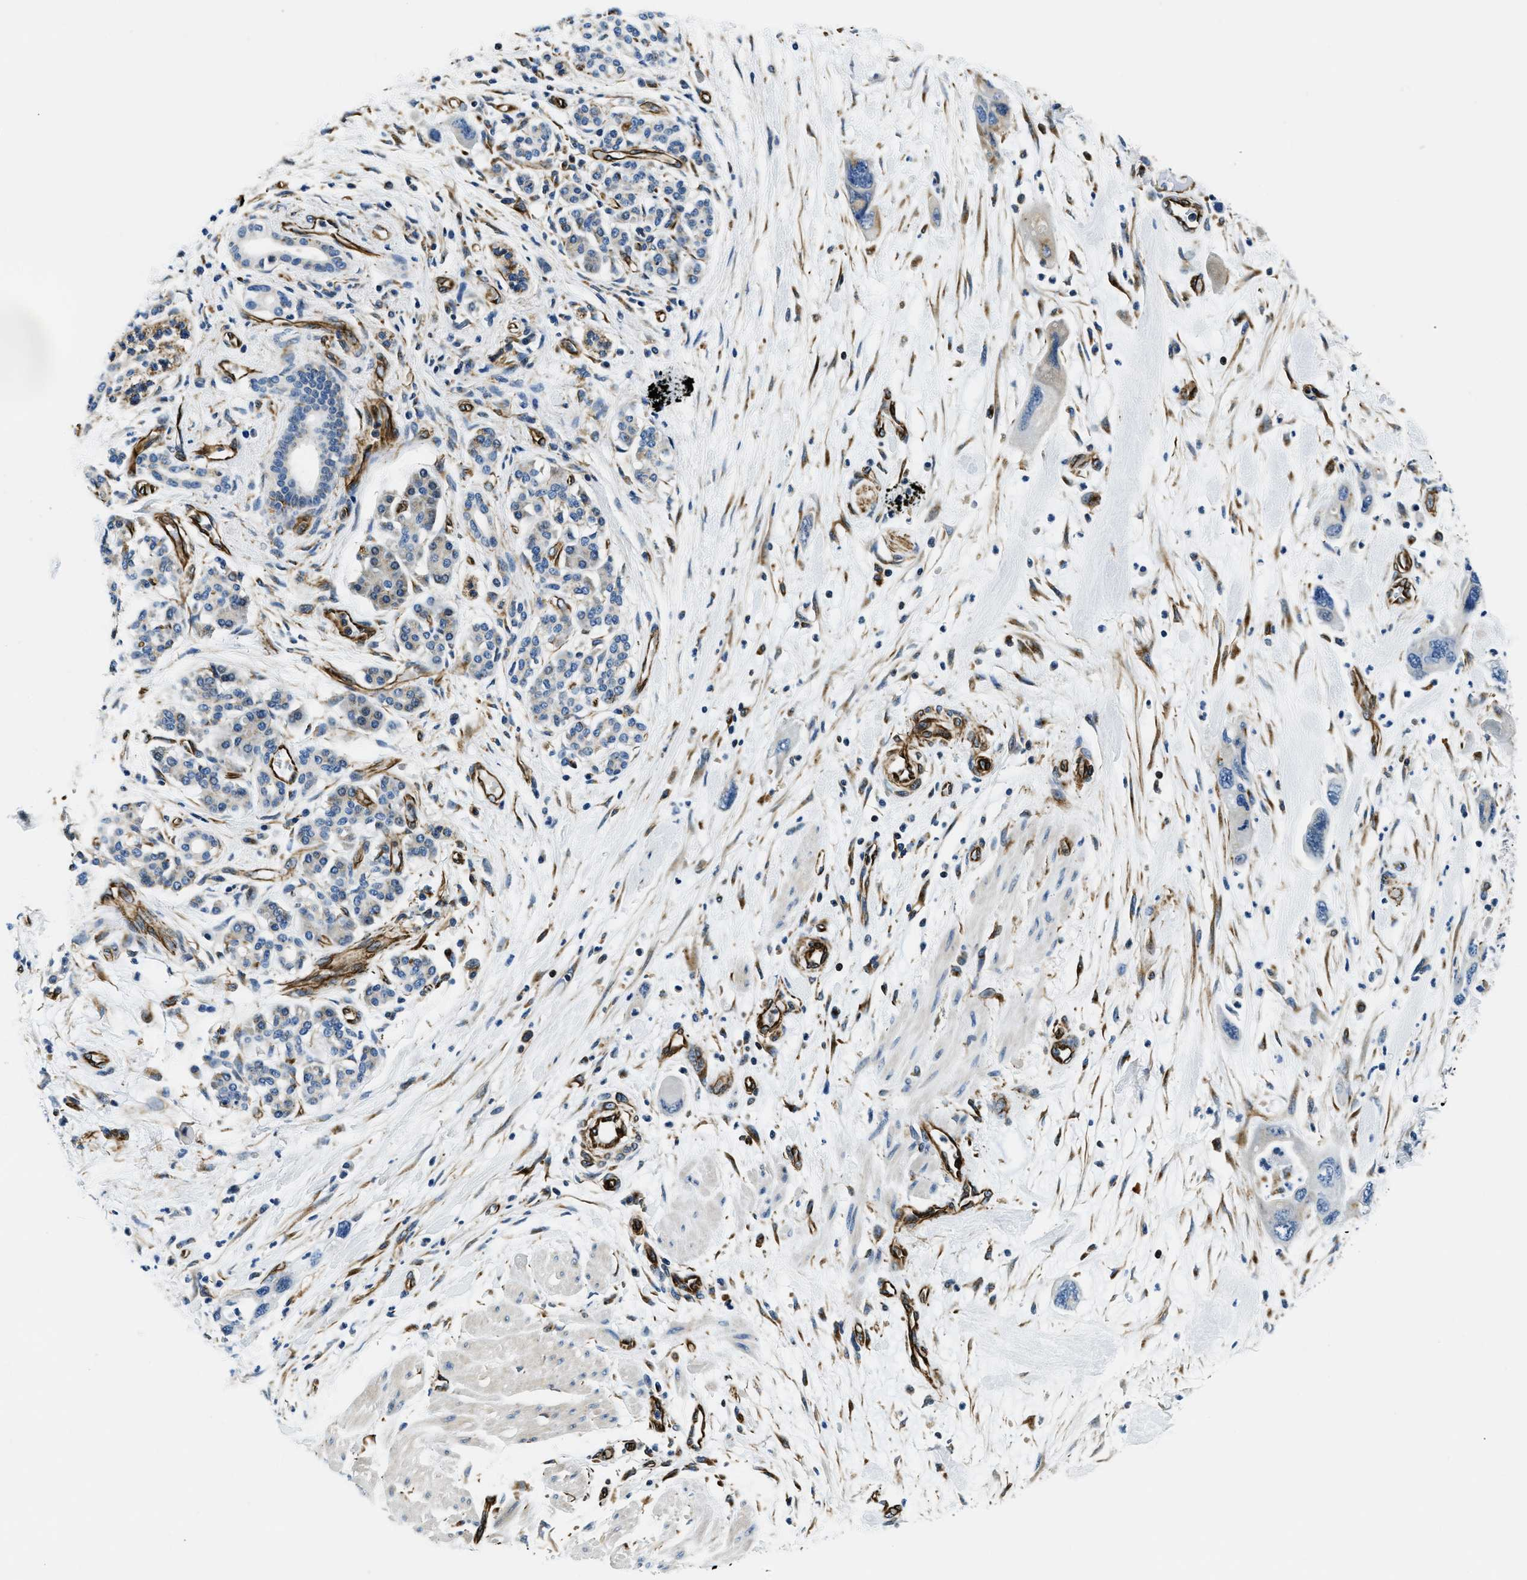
{"staining": {"intensity": "negative", "quantity": "none", "location": "none"}, "tissue": "pancreatic cancer", "cell_type": "Tumor cells", "image_type": "cancer", "snomed": [{"axis": "morphology", "description": "Normal tissue, NOS"}, {"axis": "morphology", "description": "Adenocarcinoma, NOS"}, {"axis": "topography", "description": "Pancreas"}], "caption": "A histopathology image of pancreatic cancer (adenocarcinoma) stained for a protein exhibits no brown staining in tumor cells.", "gene": "GNS", "patient": {"sex": "female", "age": 71}}